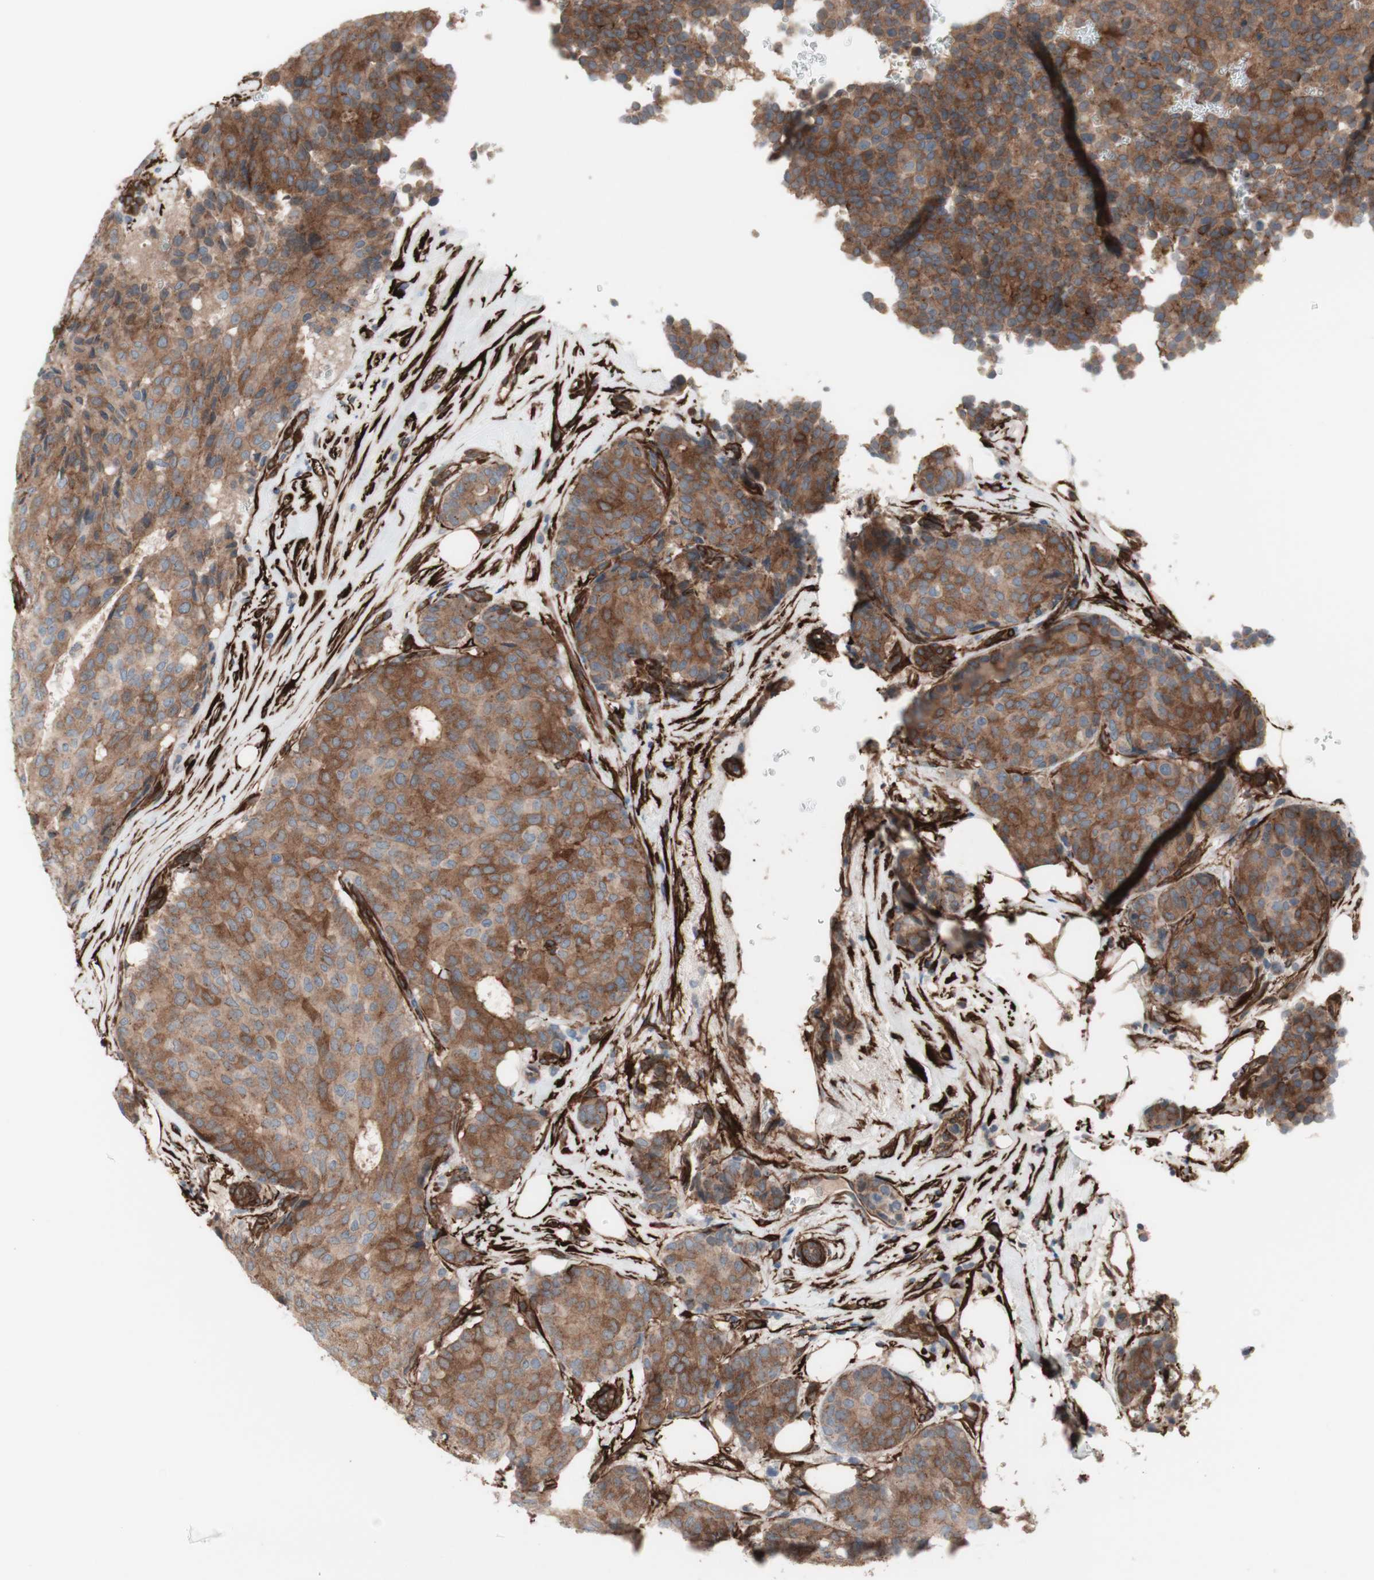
{"staining": {"intensity": "moderate", "quantity": ">75%", "location": "cytoplasmic/membranous"}, "tissue": "breast cancer", "cell_type": "Tumor cells", "image_type": "cancer", "snomed": [{"axis": "morphology", "description": "Duct carcinoma"}, {"axis": "topography", "description": "Breast"}], "caption": "Immunohistochemistry of breast intraductal carcinoma exhibits medium levels of moderate cytoplasmic/membranous expression in about >75% of tumor cells. (DAB (3,3'-diaminobenzidine) IHC with brightfield microscopy, high magnification).", "gene": "CNN3", "patient": {"sex": "female", "age": 75}}